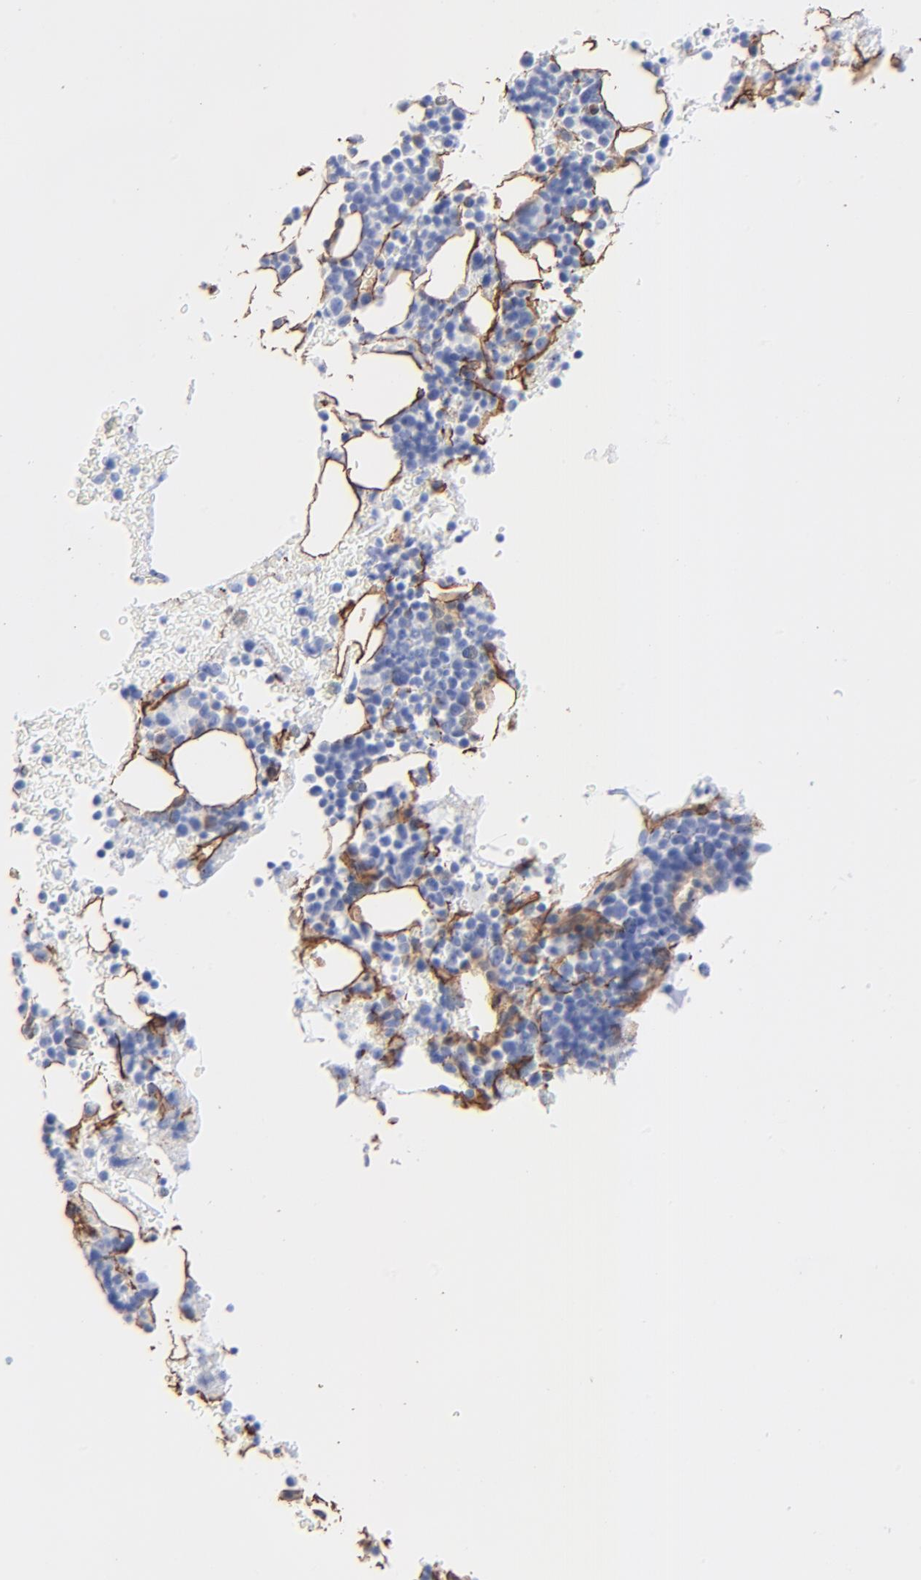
{"staining": {"intensity": "negative", "quantity": "none", "location": "none"}, "tissue": "bone marrow", "cell_type": "Hematopoietic cells", "image_type": "normal", "snomed": [{"axis": "morphology", "description": "Normal tissue, NOS"}, {"axis": "topography", "description": "Bone marrow"}], "caption": "Hematopoietic cells show no significant expression in normal bone marrow. The staining was performed using DAB (3,3'-diaminobenzidine) to visualize the protein expression in brown, while the nuclei were stained in blue with hematoxylin (Magnification: 20x).", "gene": "CAV1", "patient": {"sex": "male", "age": 17}}